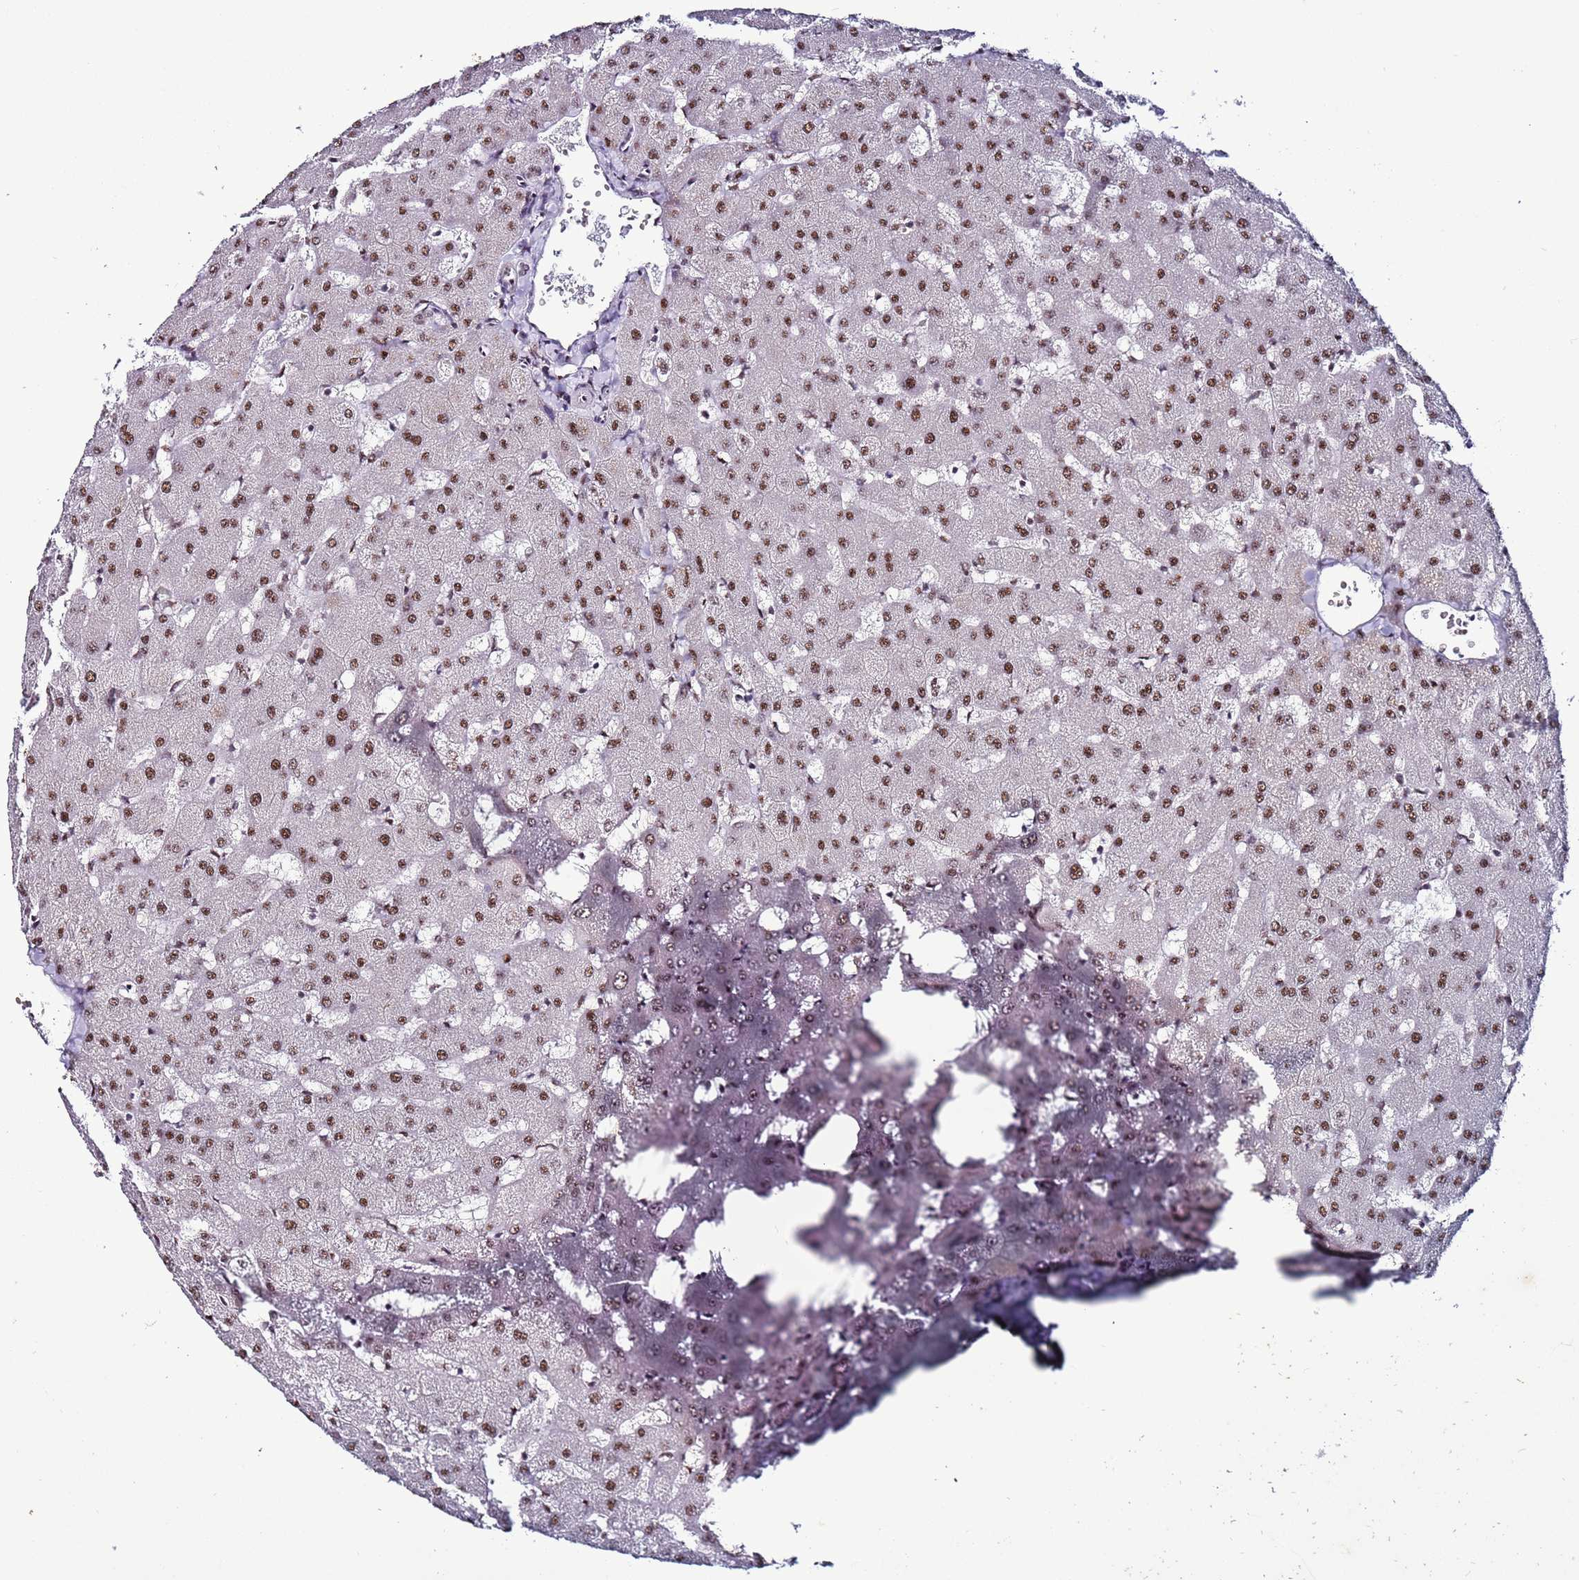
{"staining": {"intensity": "negative", "quantity": "none", "location": "none"}, "tissue": "liver", "cell_type": "Cholangiocytes", "image_type": "normal", "snomed": [{"axis": "morphology", "description": "Normal tissue, NOS"}, {"axis": "topography", "description": "Liver"}], "caption": "Immunohistochemistry micrograph of normal human liver stained for a protein (brown), which reveals no staining in cholangiocytes.", "gene": "PSMA7", "patient": {"sex": "female", "age": 63}}